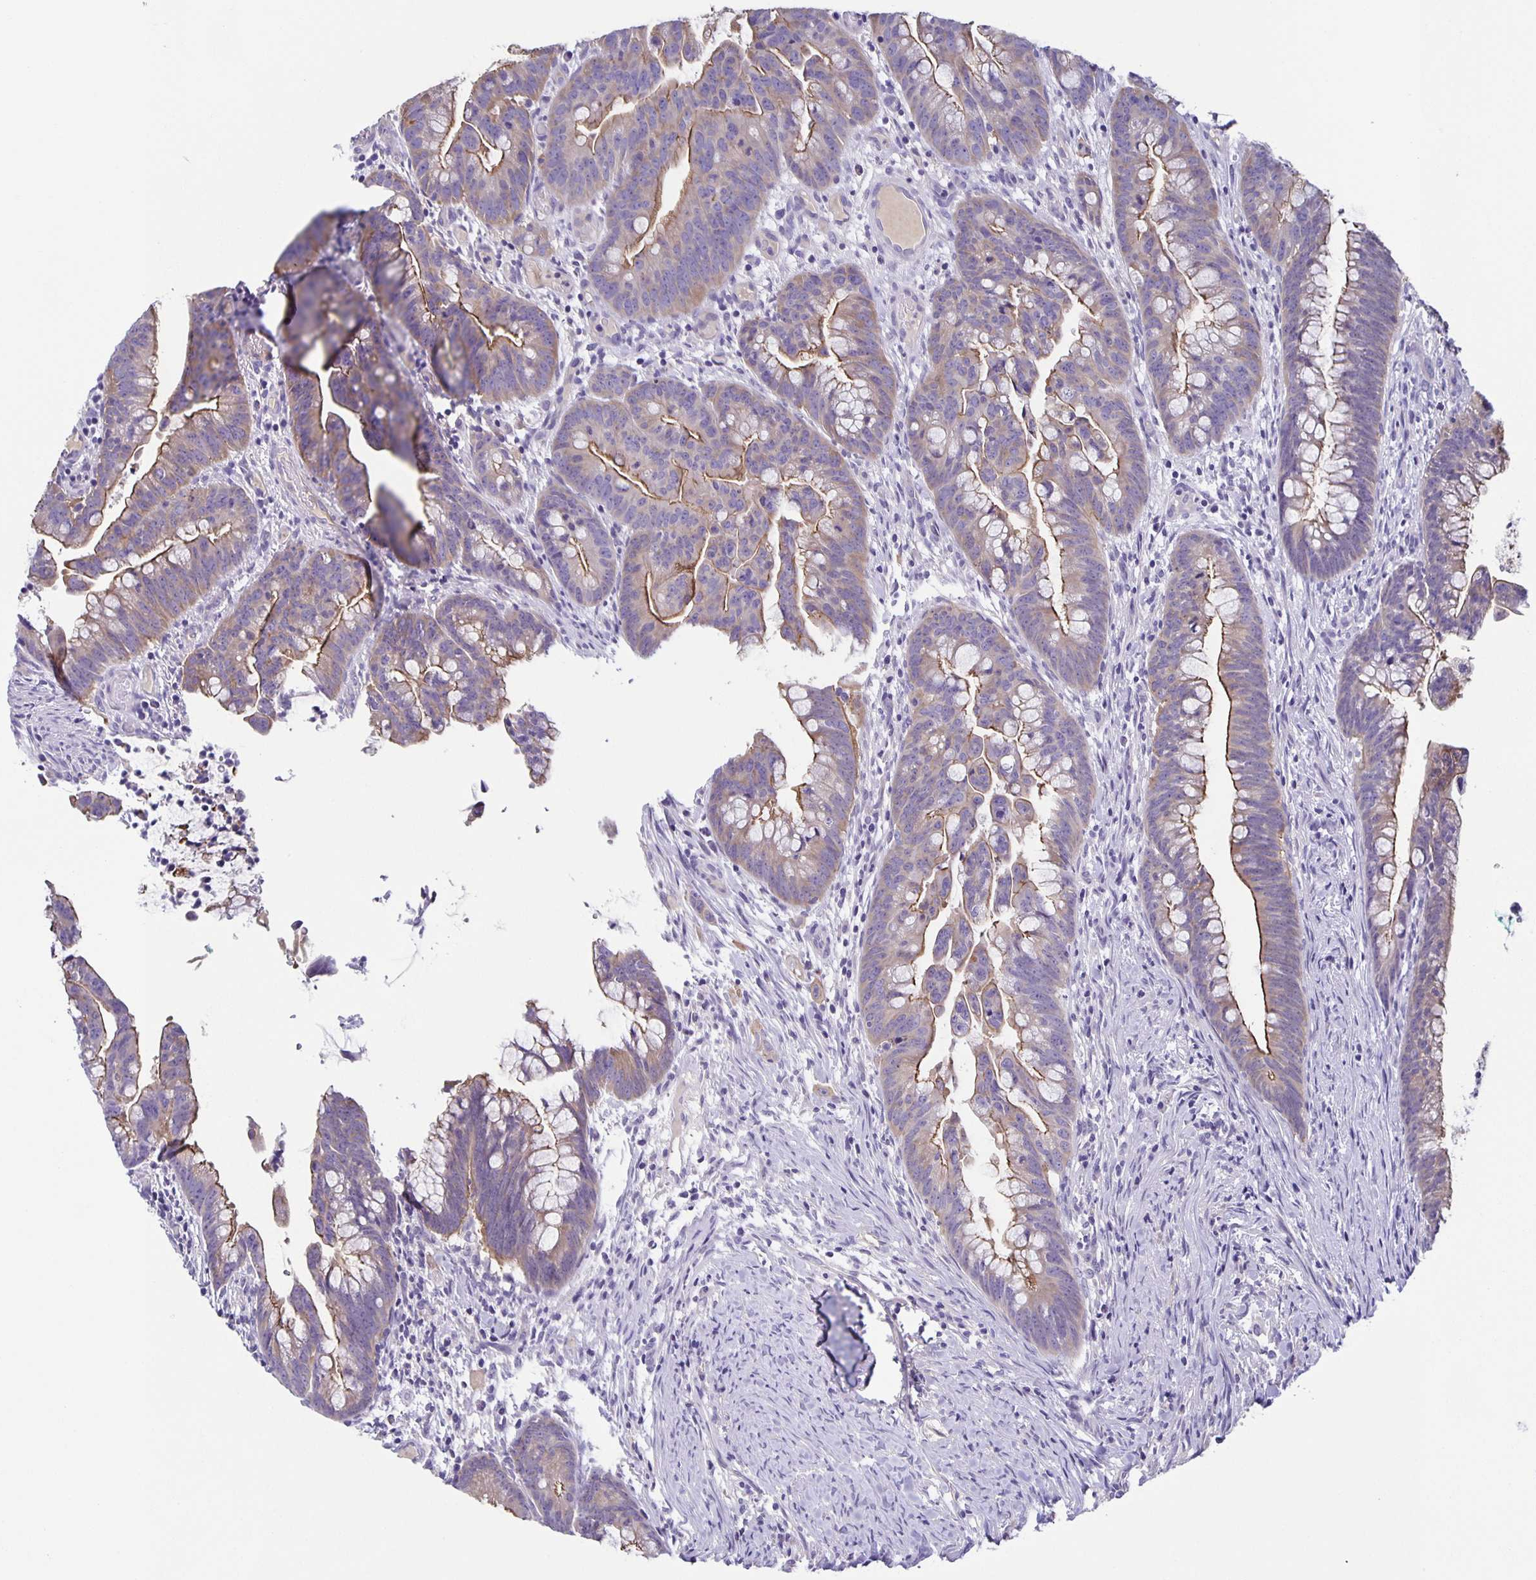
{"staining": {"intensity": "moderate", "quantity": ">75%", "location": "cytoplasmic/membranous"}, "tissue": "colorectal cancer", "cell_type": "Tumor cells", "image_type": "cancer", "snomed": [{"axis": "morphology", "description": "Adenocarcinoma, NOS"}, {"axis": "topography", "description": "Colon"}], "caption": "Immunohistochemistry (IHC) micrograph of neoplastic tissue: human colorectal adenocarcinoma stained using IHC demonstrates medium levels of moderate protein expression localized specifically in the cytoplasmic/membranous of tumor cells, appearing as a cytoplasmic/membranous brown color.", "gene": "PTPN3", "patient": {"sex": "male", "age": 62}}